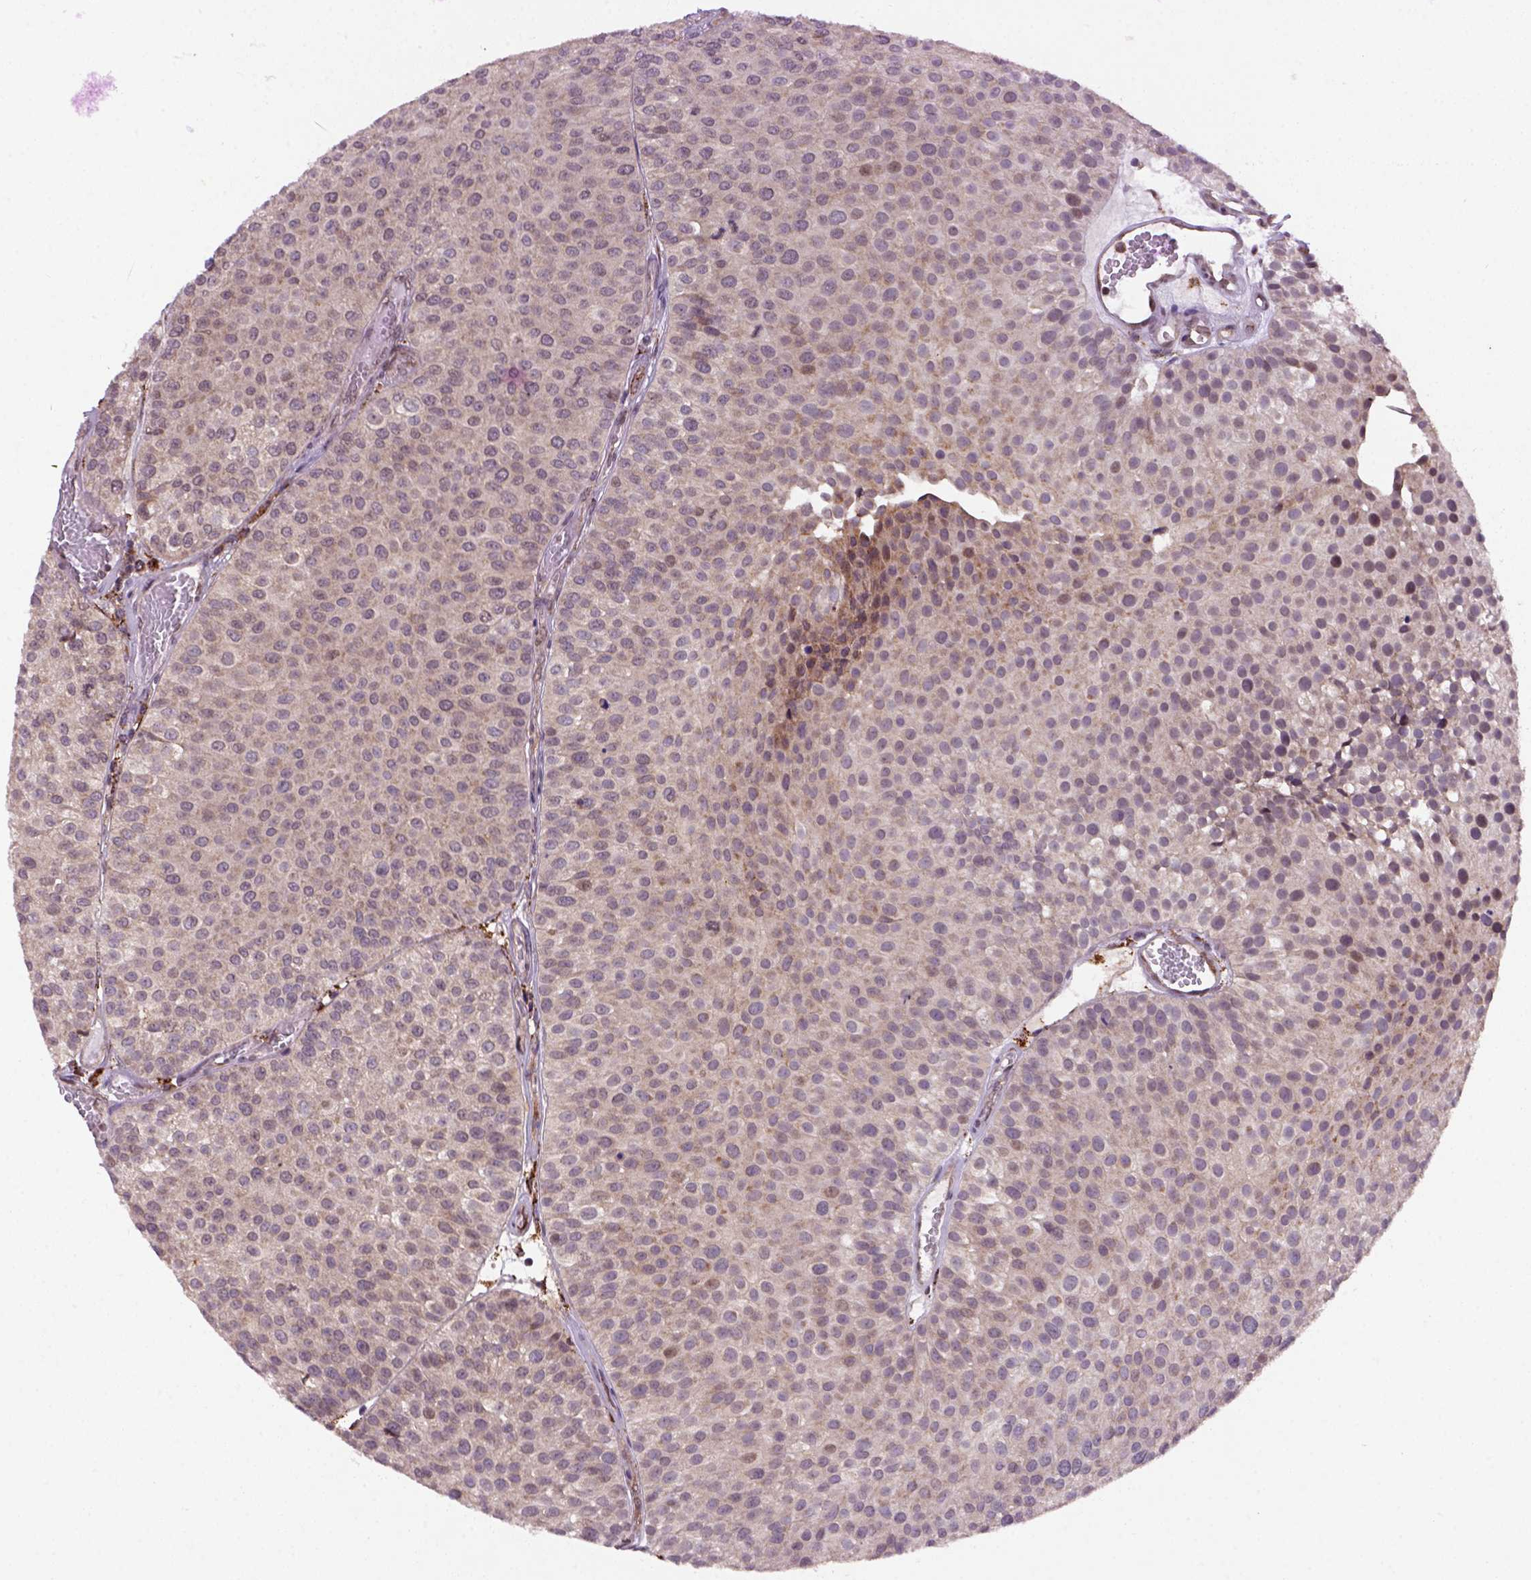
{"staining": {"intensity": "moderate", "quantity": "<25%", "location": "cytoplasmic/membranous"}, "tissue": "urothelial cancer", "cell_type": "Tumor cells", "image_type": "cancer", "snomed": [{"axis": "morphology", "description": "Urothelial carcinoma, Low grade"}, {"axis": "topography", "description": "Urinary bladder"}], "caption": "Immunohistochemistry (IHC) staining of urothelial cancer, which displays low levels of moderate cytoplasmic/membranous expression in approximately <25% of tumor cells indicating moderate cytoplasmic/membranous protein expression. The staining was performed using DAB (brown) for protein detection and nuclei were counterstained in hematoxylin (blue).", "gene": "FZD7", "patient": {"sex": "female", "age": 87}}